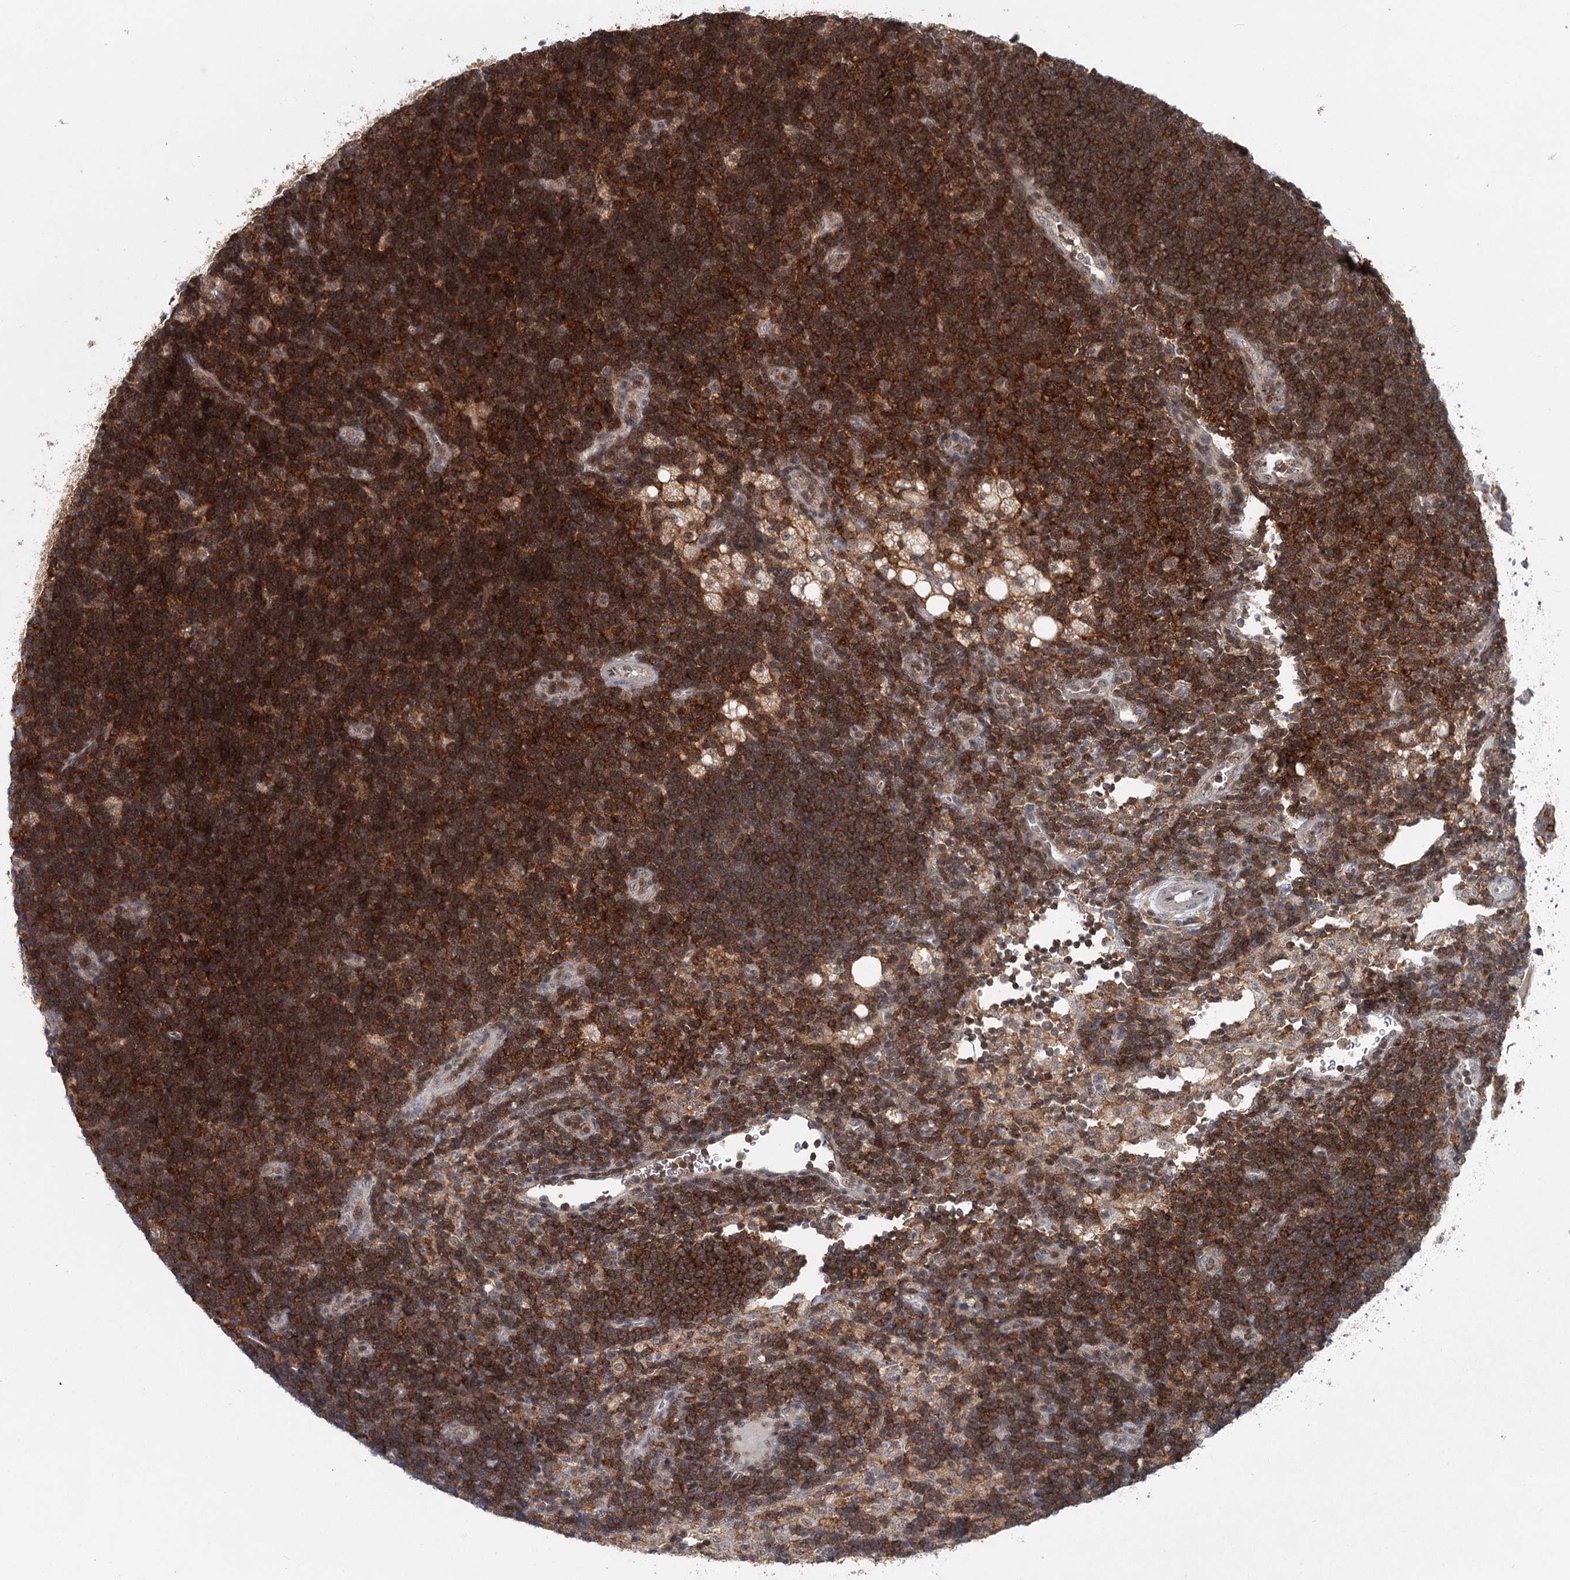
{"staining": {"intensity": "moderate", "quantity": ">75%", "location": "cytoplasmic/membranous"}, "tissue": "lymph node", "cell_type": "Germinal center cells", "image_type": "normal", "snomed": [{"axis": "morphology", "description": "Normal tissue, NOS"}, {"axis": "topography", "description": "Lymph node"}], "caption": "This photomicrograph shows immunohistochemistry (IHC) staining of normal human lymph node, with medium moderate cytoplasmic/membranous expression in about >75% of germinal center cells.", "gene": "CDC42SE2", "patient": {"sex": "male", "age": 24}}